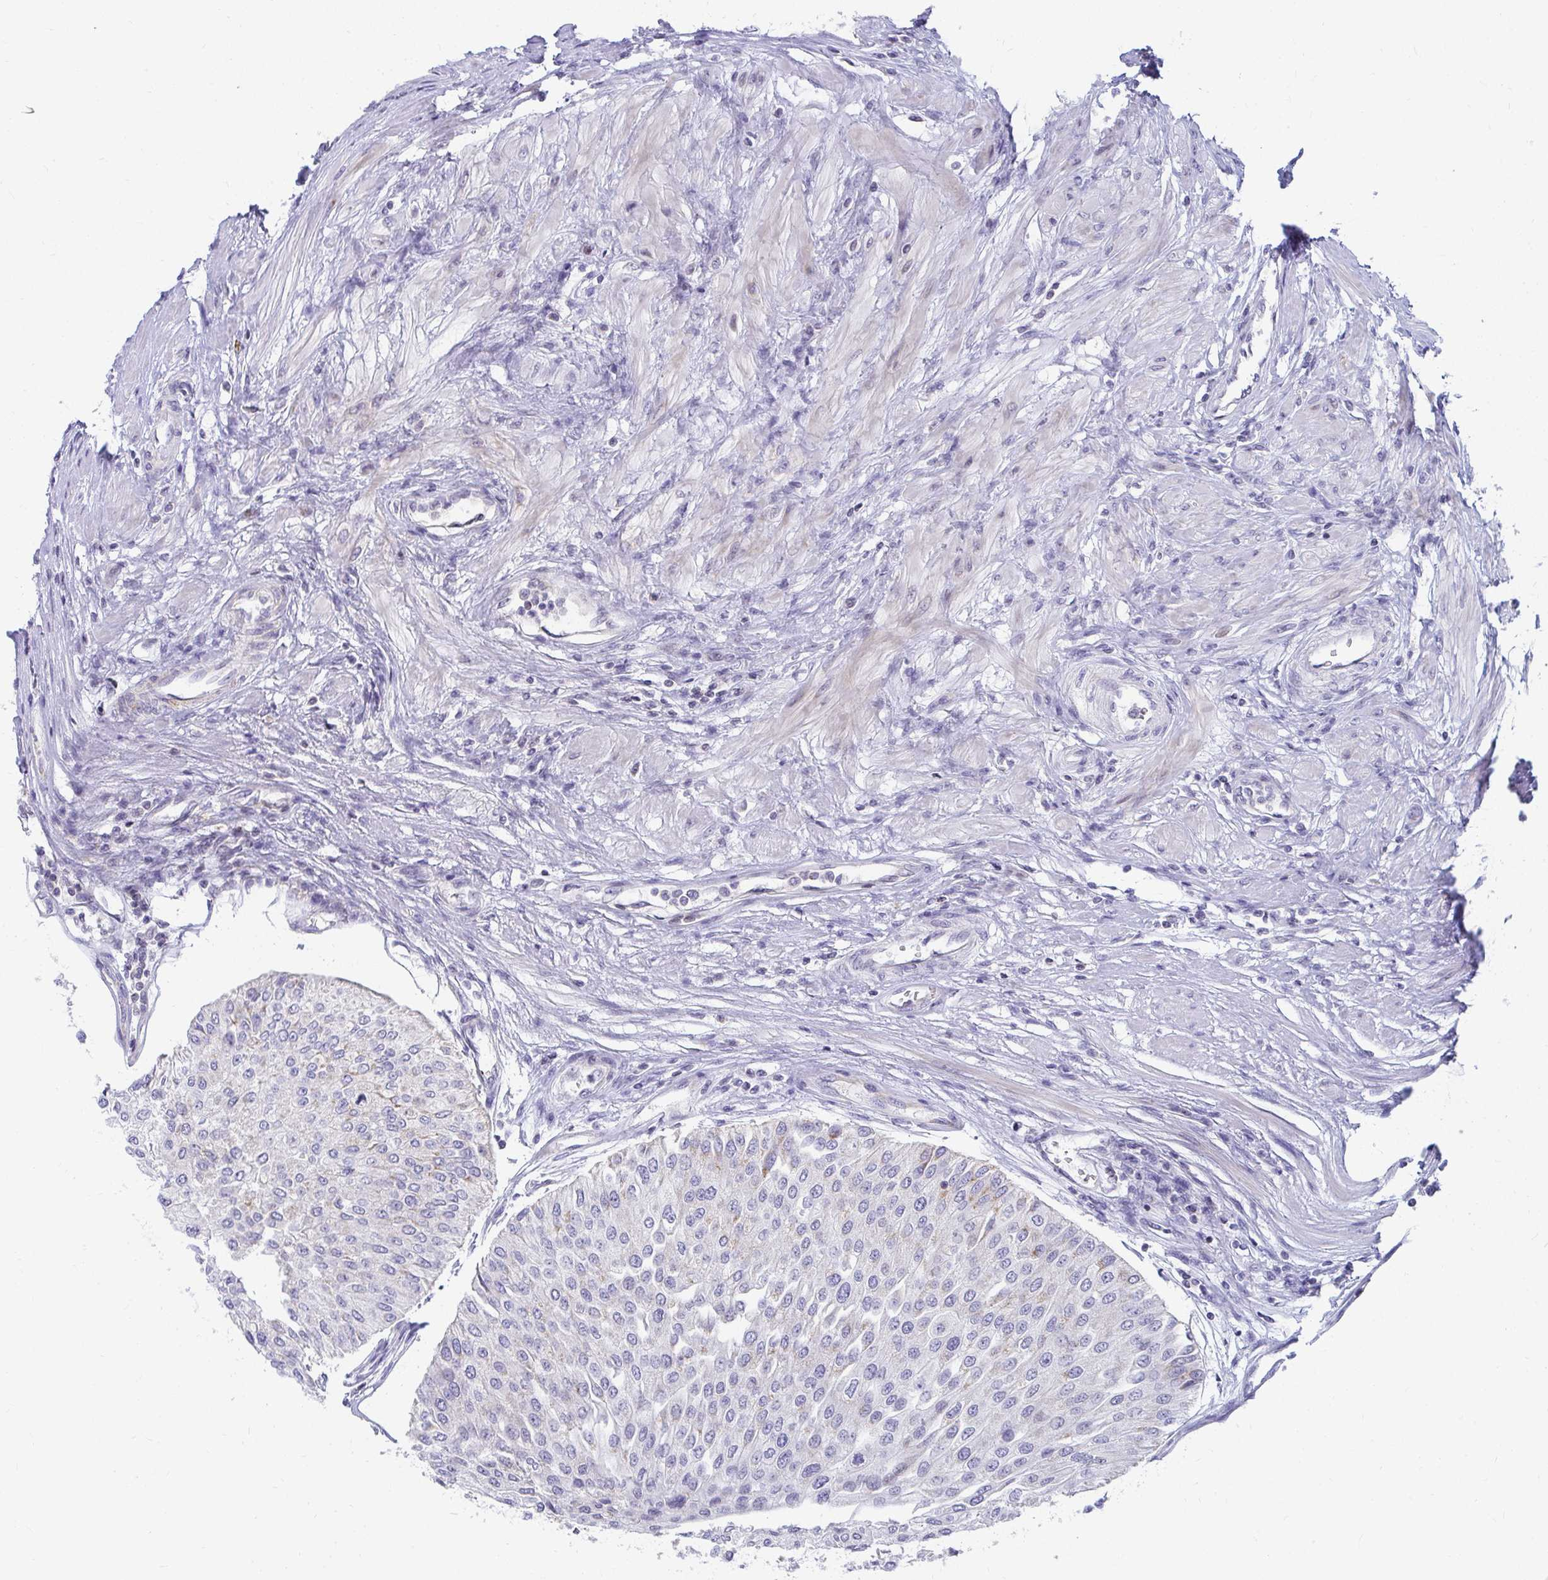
{"staining": {"intensity": "weak", "quantity": "<25%", "location": "cytoplasmic/membranous"}, "tissue": "urothelial cancer", "cell_type": "Tumor cells", "image_type": "cancer", "snomed": [{"axis": "morphology", "description": "Urothelial carcinoma, NOS"}, {"axis": "topography", "description": "Urinary bladder"}], "caption": "The image displays no staining of tumor cells in transitional cell carcinoma.", "gene": "EXOC5", "patient": {"sex": "male", "age": 67}}